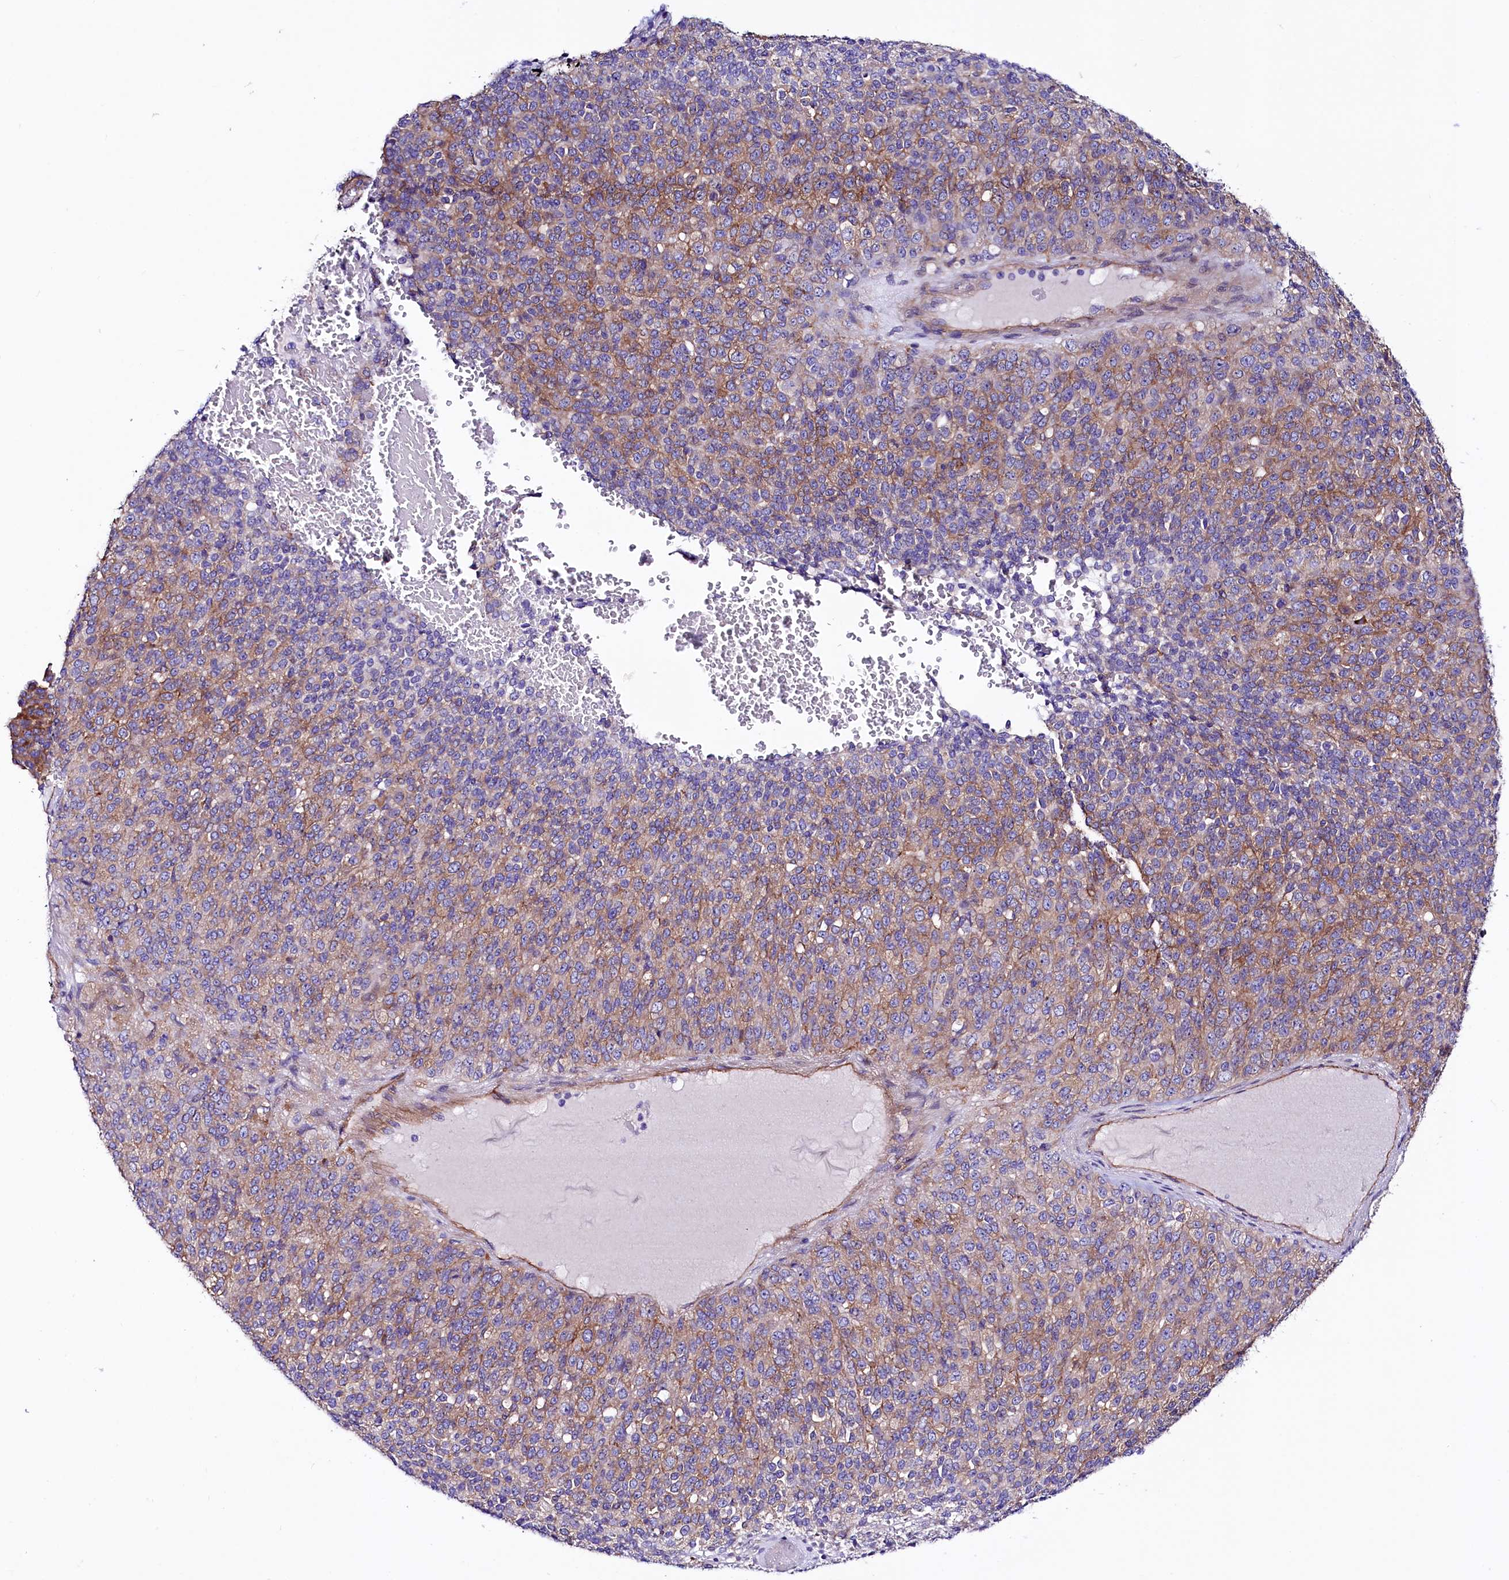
{"staining": {"intensity": "moderate", "quantity": "25%-75%", "location": "cytoplasmic/membranous"}, "tissue": "melanoma", "cell_type": "Tumor cells", "image_type": "cancer", "snomed": [{"axis": "morphology", "description": "Malignant melanoma, Metastatic site"}, {"axis": "topography", "description": "Brain"}], "caption": "Melanoma stained with immunohistochemistry reveals moderate cytoplasmic/membranous staining in approximately 25%-75% of tumor cells.", "gene": "SLF1", "patient": {"sex": "female", "age": 56}}